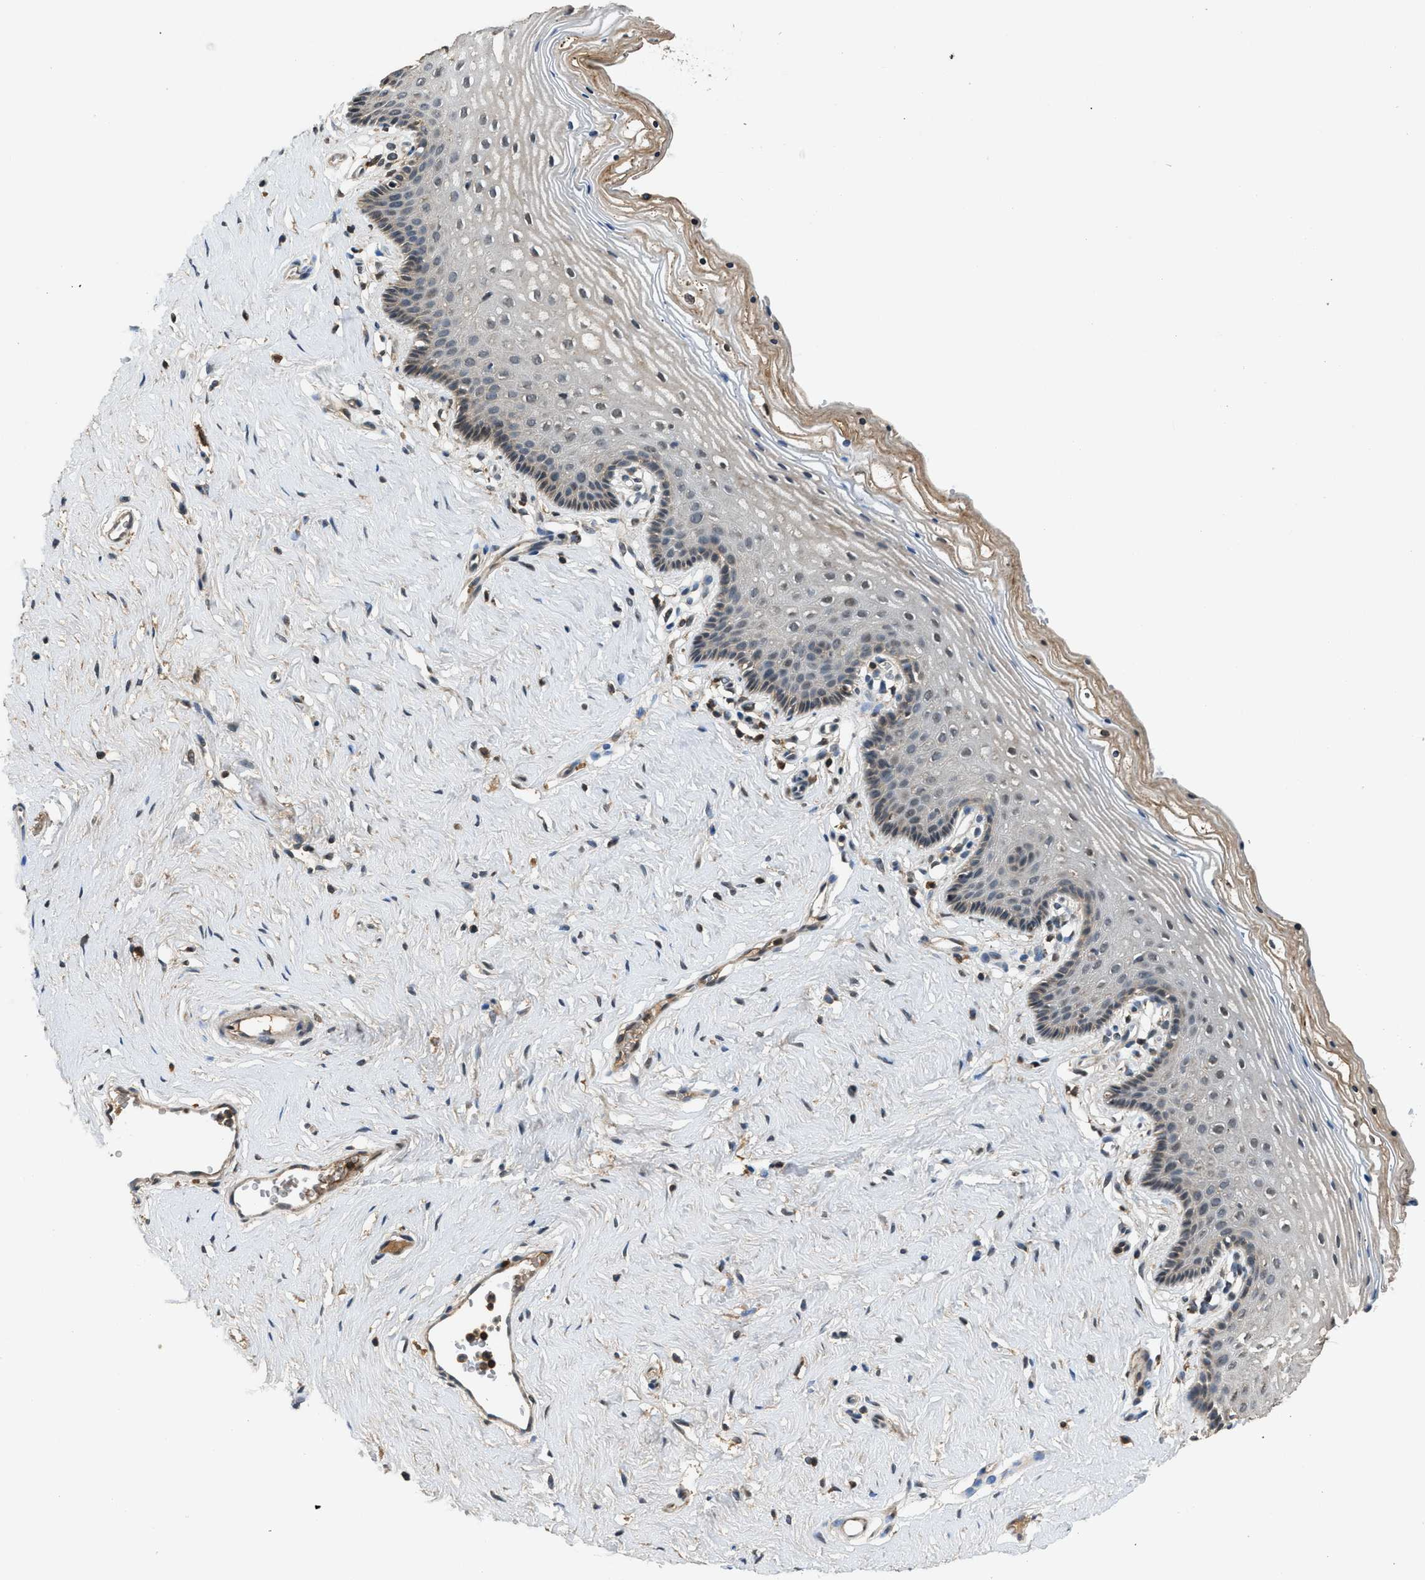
{"staining": {"intensity": "negative", "quantity": "none", "location": "none"}, "tissue": "vagina", "cell_type": "Squamous epithelial cells", "image_type": "normal", "snomed": [{"axis": "morphology", "description": "Normal tissue, NOS"}, {"axis": "topography", "description": "Vagina"}], "caption": "There is no significant expression in squamous epithelial cells of vagina. The staining is performed using DAB brown chromogen with nuclei counter-stained in using hematoxylin.", "gene": "SLC15A4", "patient": {"sex": "female", "age": 32}}